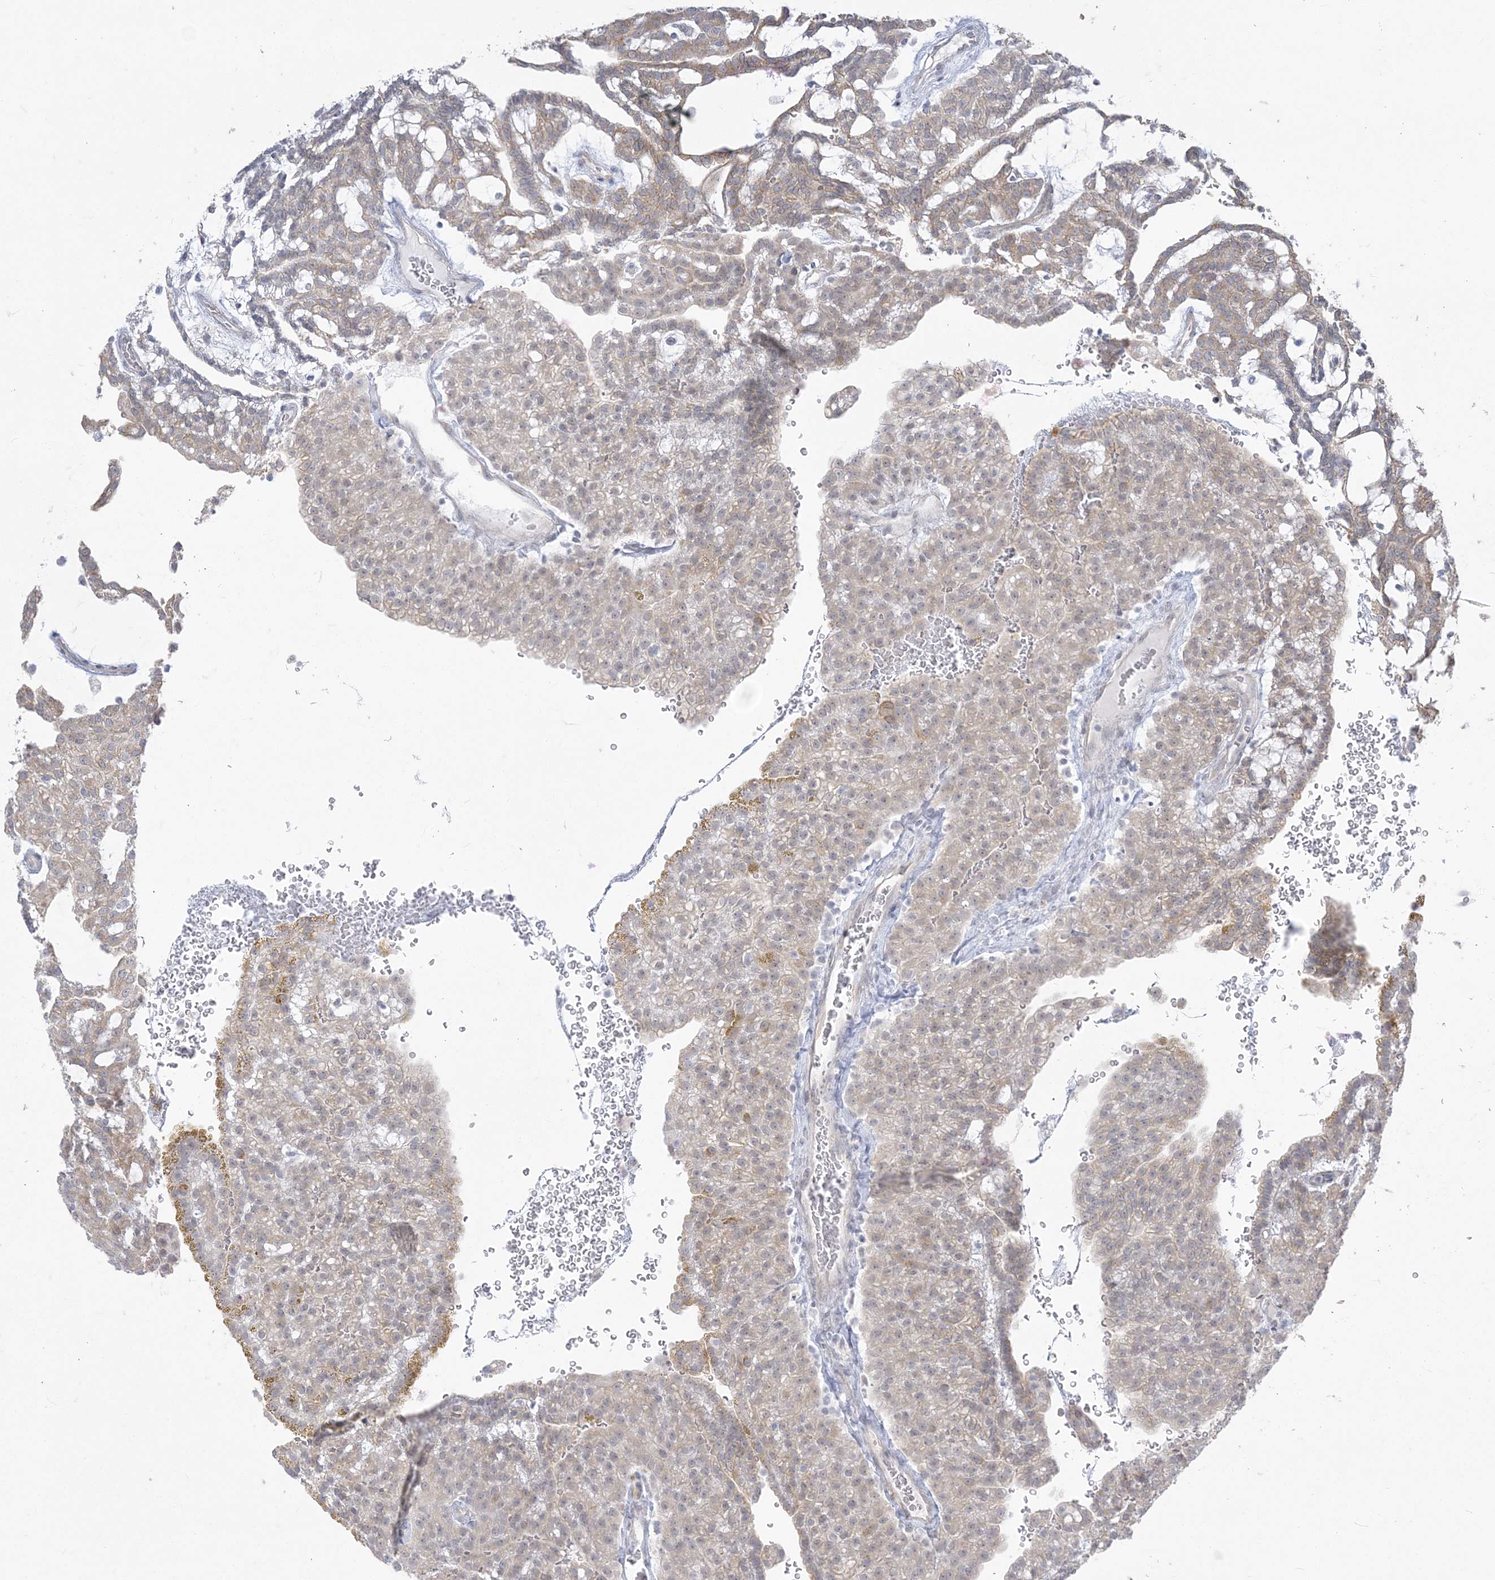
{"staining": {"intensity": "weak", "quantity": "25%-75%", "location": "cytoplasmic/membranous"}, "tissue": "renal cancer", "cell_type": "Tumor cells", "image_type": "cancer", "snomed": [{"axis": "morphology", "description": "Adenocarcinoma, NOS"}, {"axis": "topography", "description": "Kidney"}], "caption": "An image of renal adenocarcinoma stained for a protein demonstrates weak cytoplasmic/membranous brown staining in tumor cells.", "gene": "ZC3H6", "patient": {"sex": "male", "age": 63}}